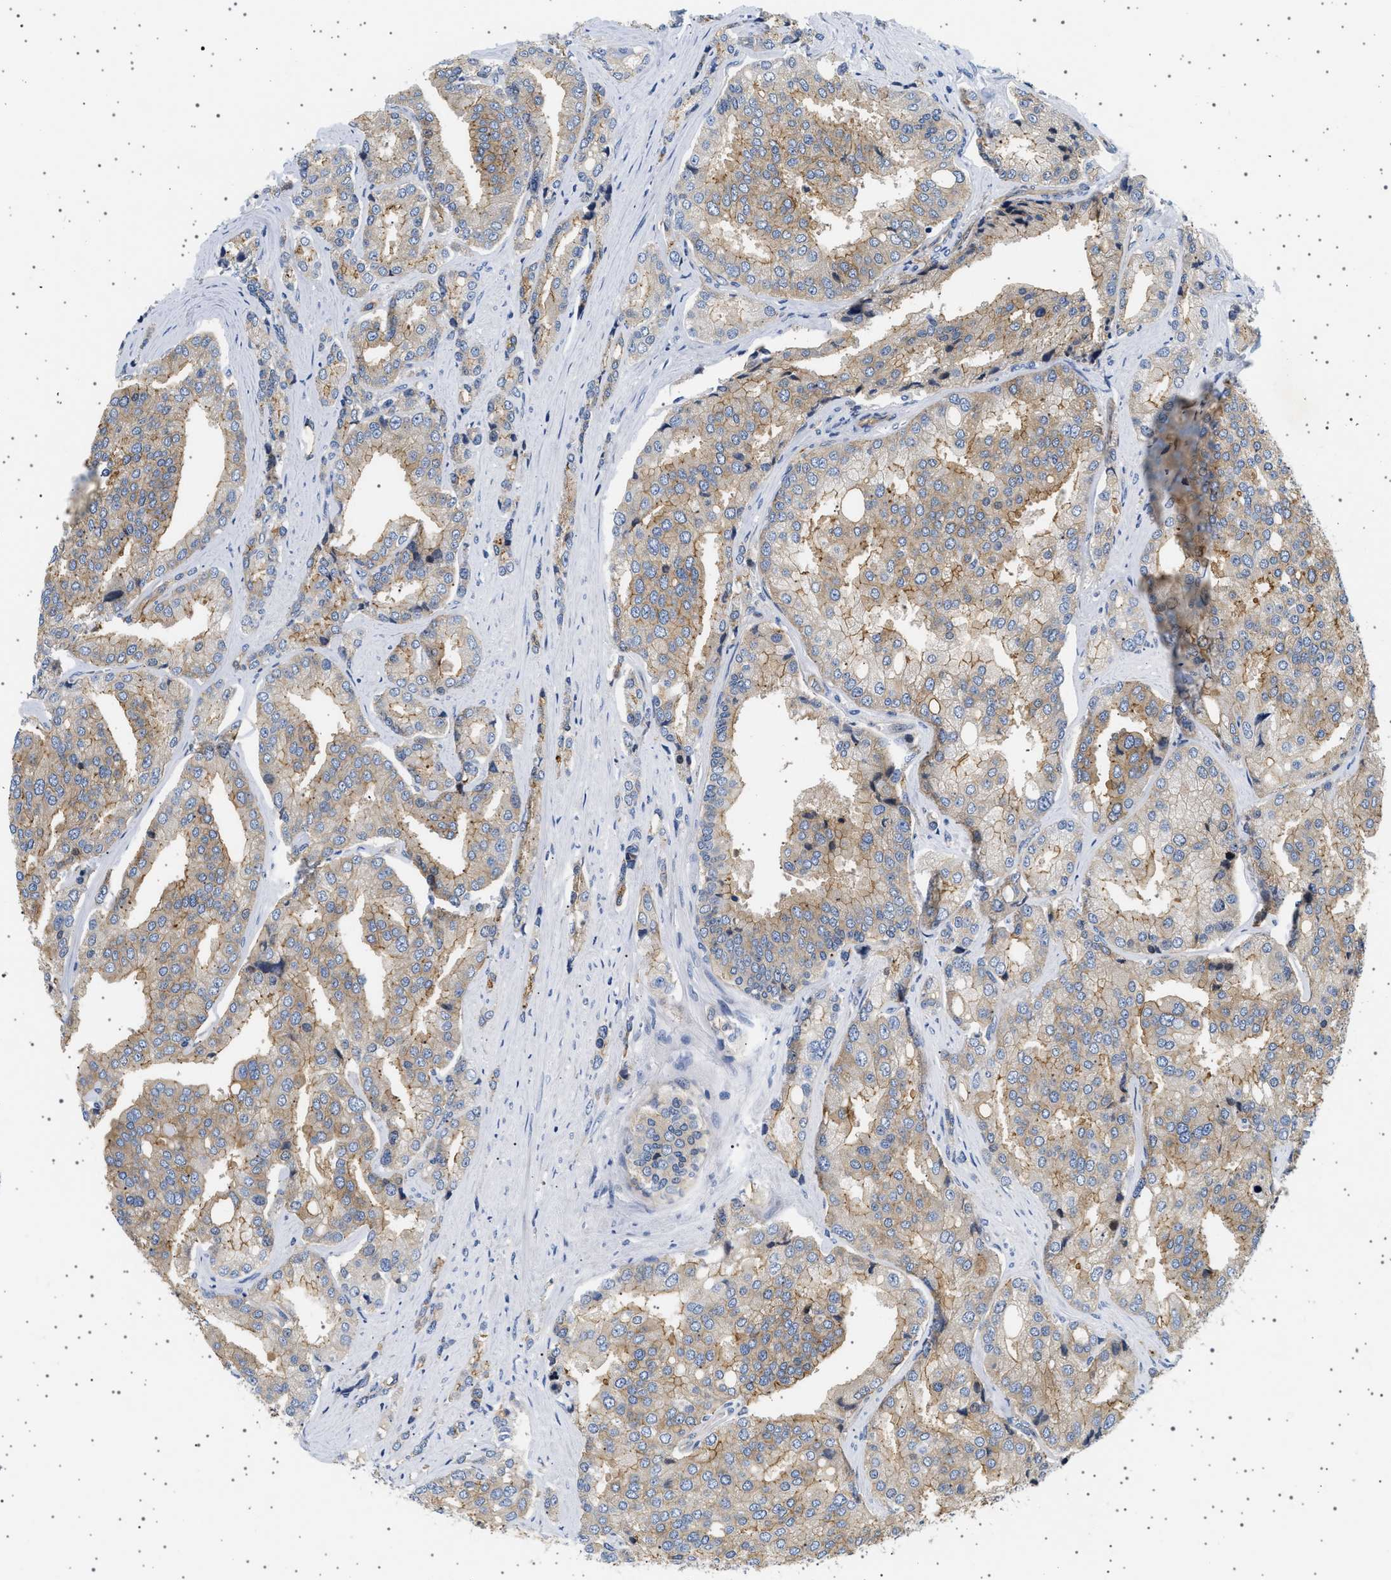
{"staining": {"intensity": "moderate", "quantity": "25%-75%", "location": "cytoplasmic/membranous"}, "tissue": "prostate cancer", "cell_type": "Tumor cells", "image_type": "cancer", "snomed": [{"axis": "morphology", "description": "Adenocarcinoma, High grade"}, {"axis": "topography", "description": "Prostate"}], "caption": "Brown immunohistochemical staining in prostate cancer (high-grade adenocarcinoma) shows moderate cytoplasmic/membranous staining in about 25%-75% of tumor cells.", "gene": "PLPP6", "patient": {"sex": "male", "age": 50}}